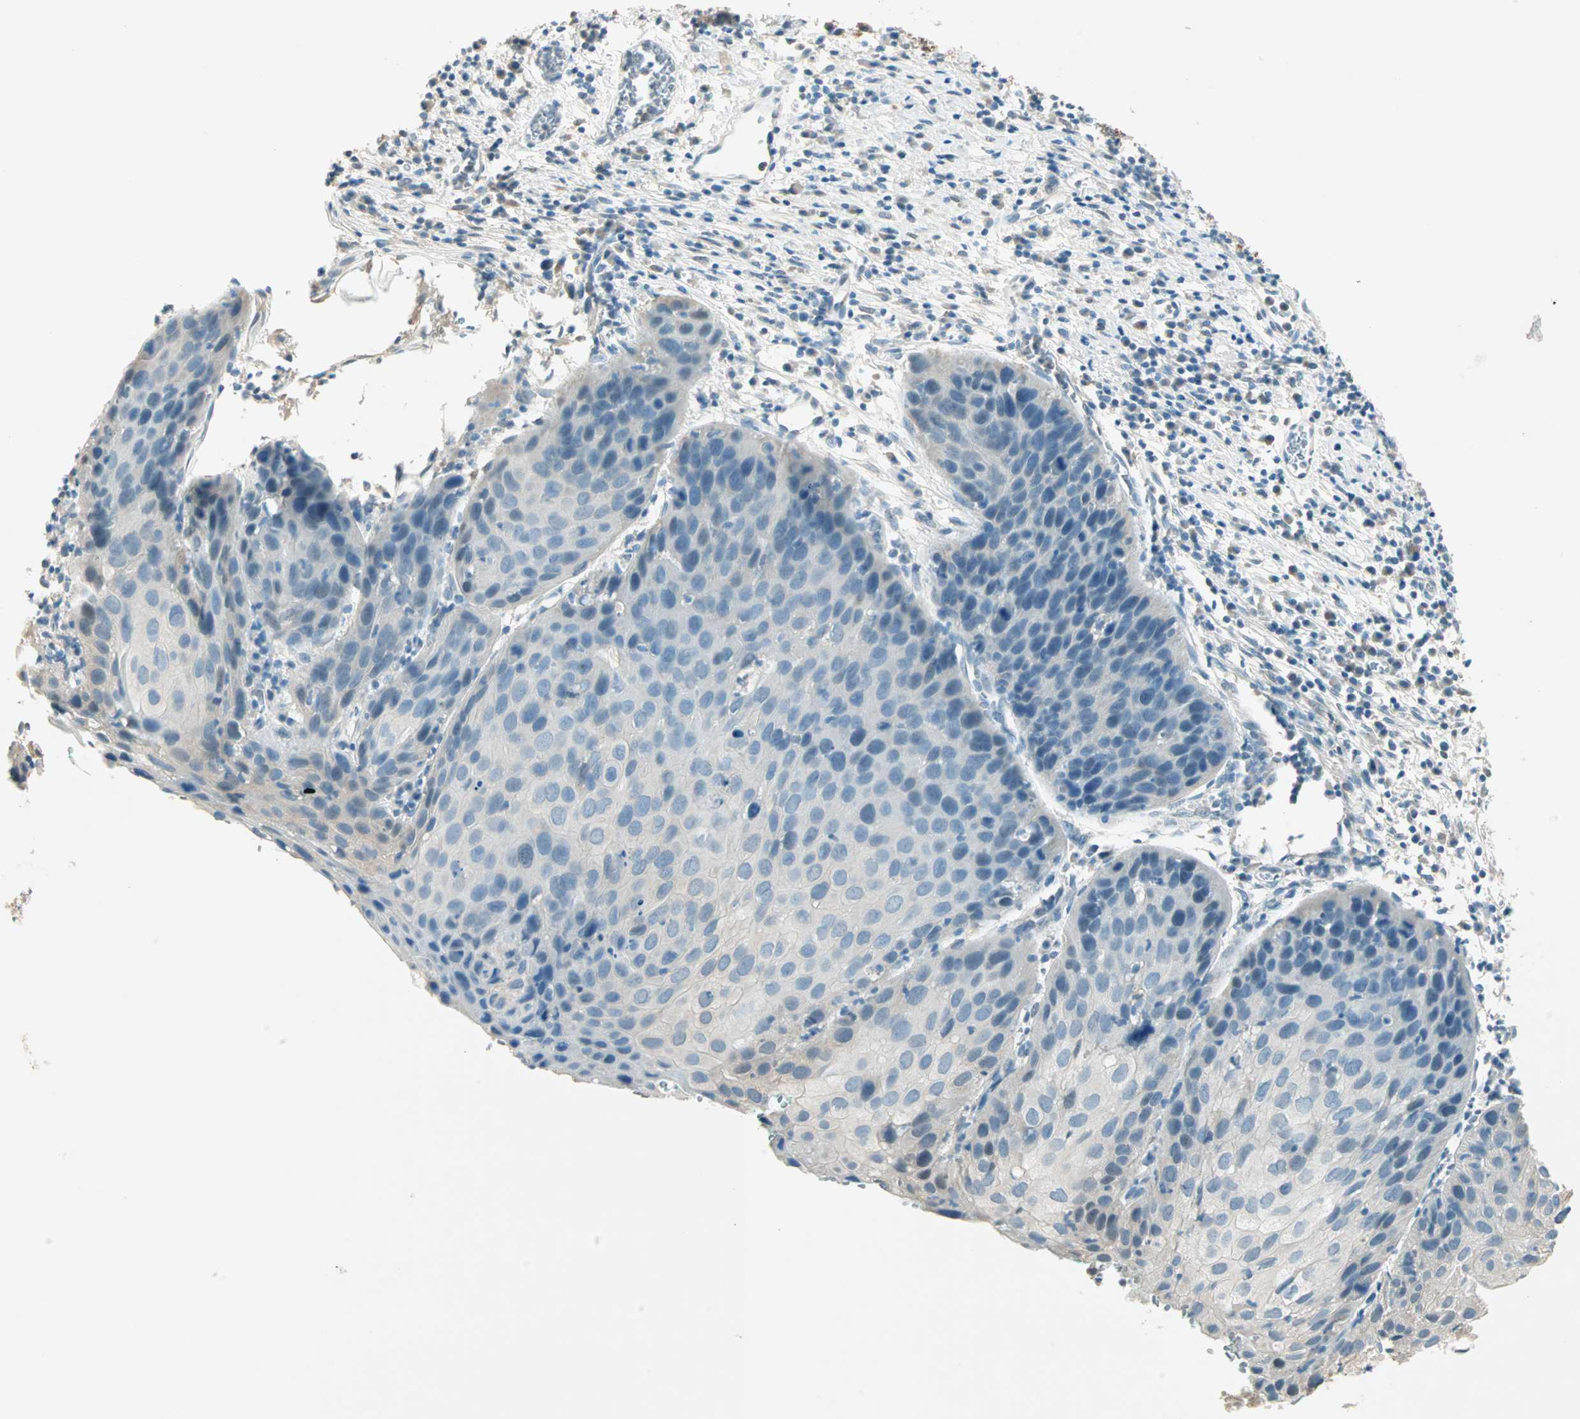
{"staining": {"intensity": "negative", "quantity": "none", "location": "none"}, "tissue": "cervical cancer", "cell_type": "Tumor cells", "image_type": "cancer", "snomed": [{"axis": "morphology", "description": "Squamous cell carcinoma, NOS"}, {"axis": "topography", "description": "Cervix"}], "caption": "An image of human squamous cell carcinoma (cervical) is negative for staining in tumor cells.", "gene": "S100A1", "patient": {"sex": "female", "age": 38}}